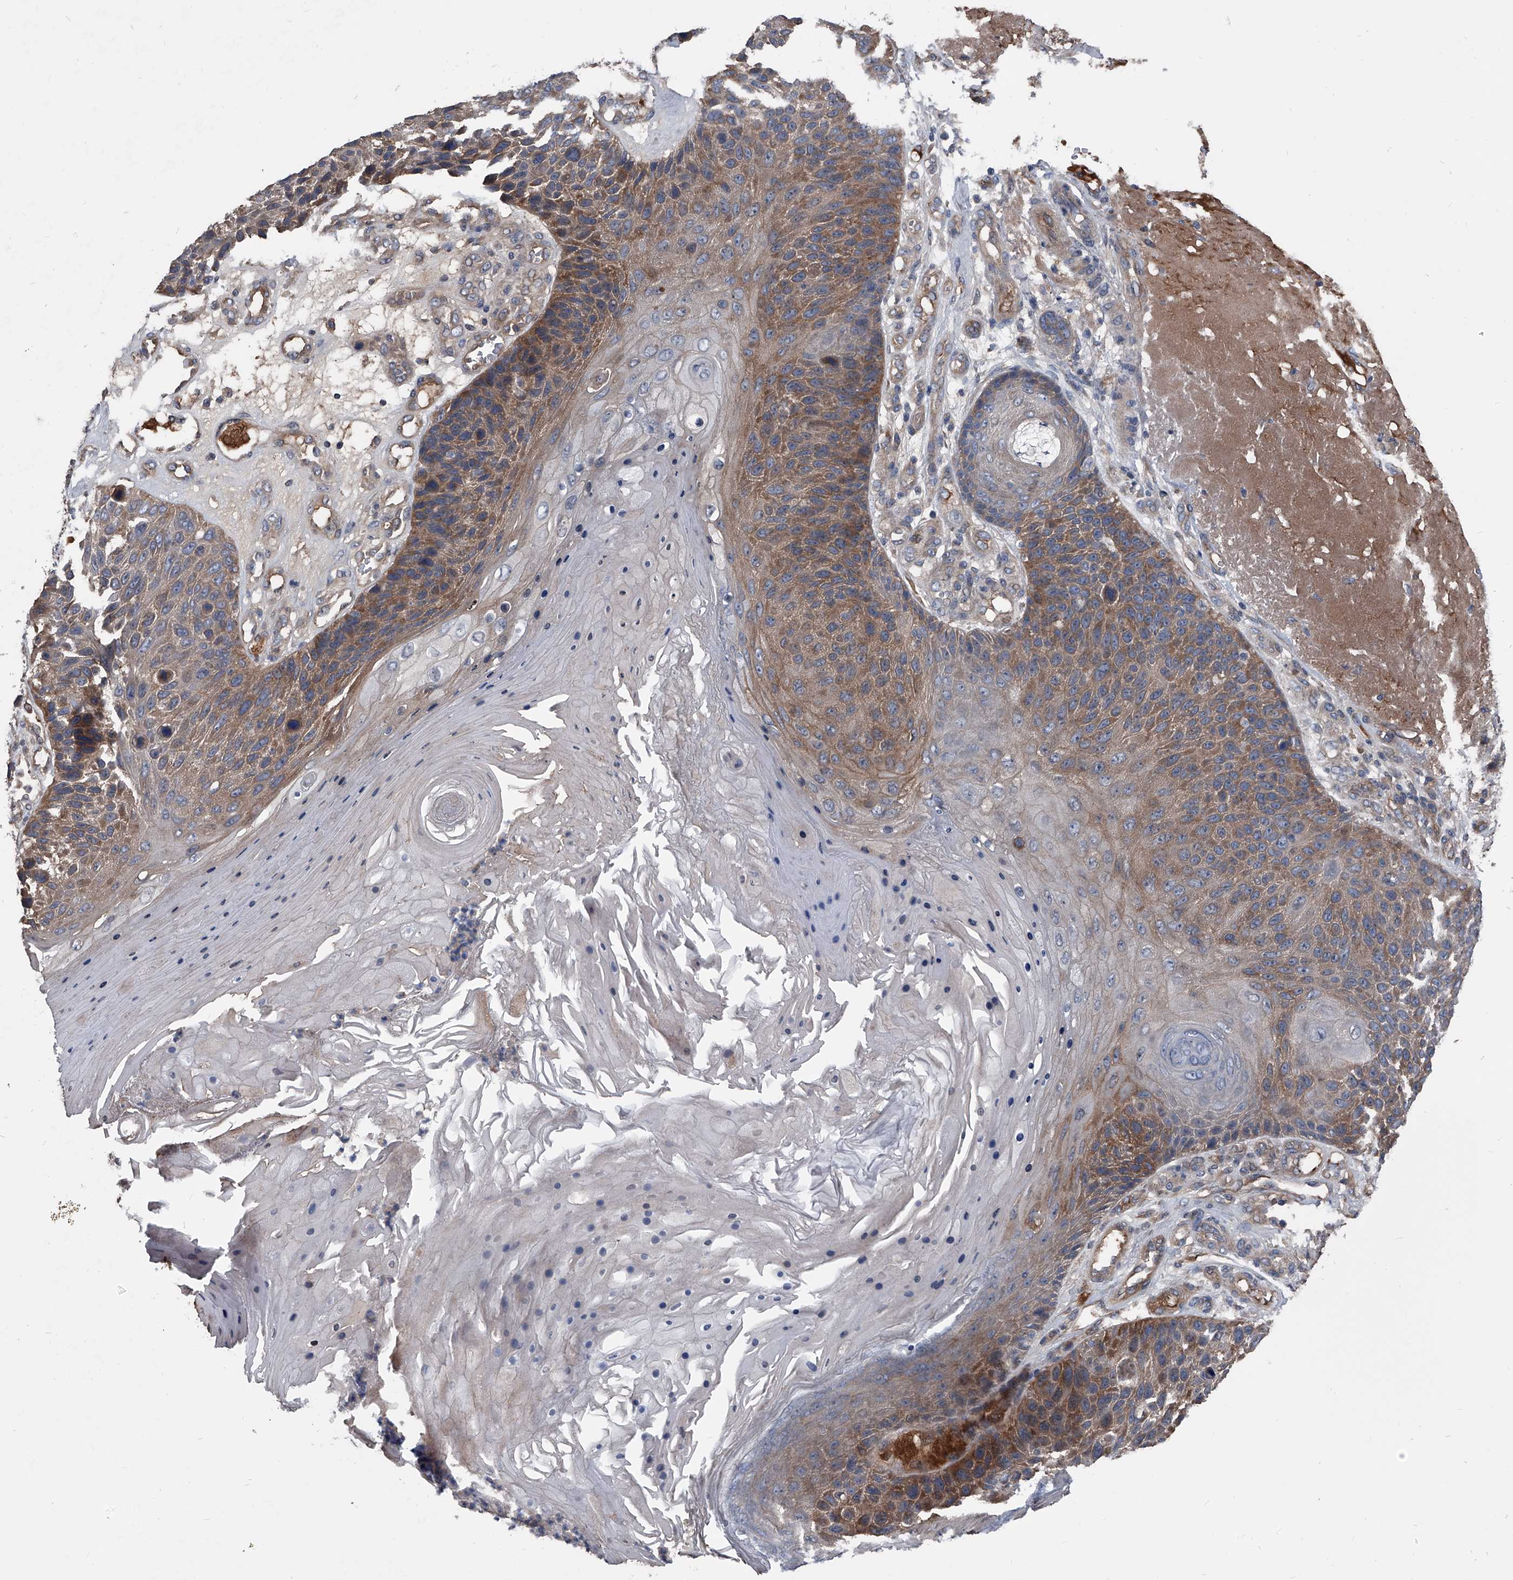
{"staining": {"intensity": "moderate", "quantity": ">75%", "location": "cytoplasmic/membranous"}, "tissue": "skin cancer", "cell_type": "Tumor cells", "image_type": "cancer", "snomed": [{"axis": "morphology", "description": "Squamous cell carcinoma, NOS"}, {"axis": "topography", "description": "Skin"}], "caption": "A photomicrograph of skin squamous cell carcinoma stained for a protein reveals moderate cytoplasmic/membranous brown staining in tumor cells. (brown staining indicates protein expression, while blue staining denotes nuclei).", "gene": "KIF13A", "patient": {"sex": "female", "age": 88}}